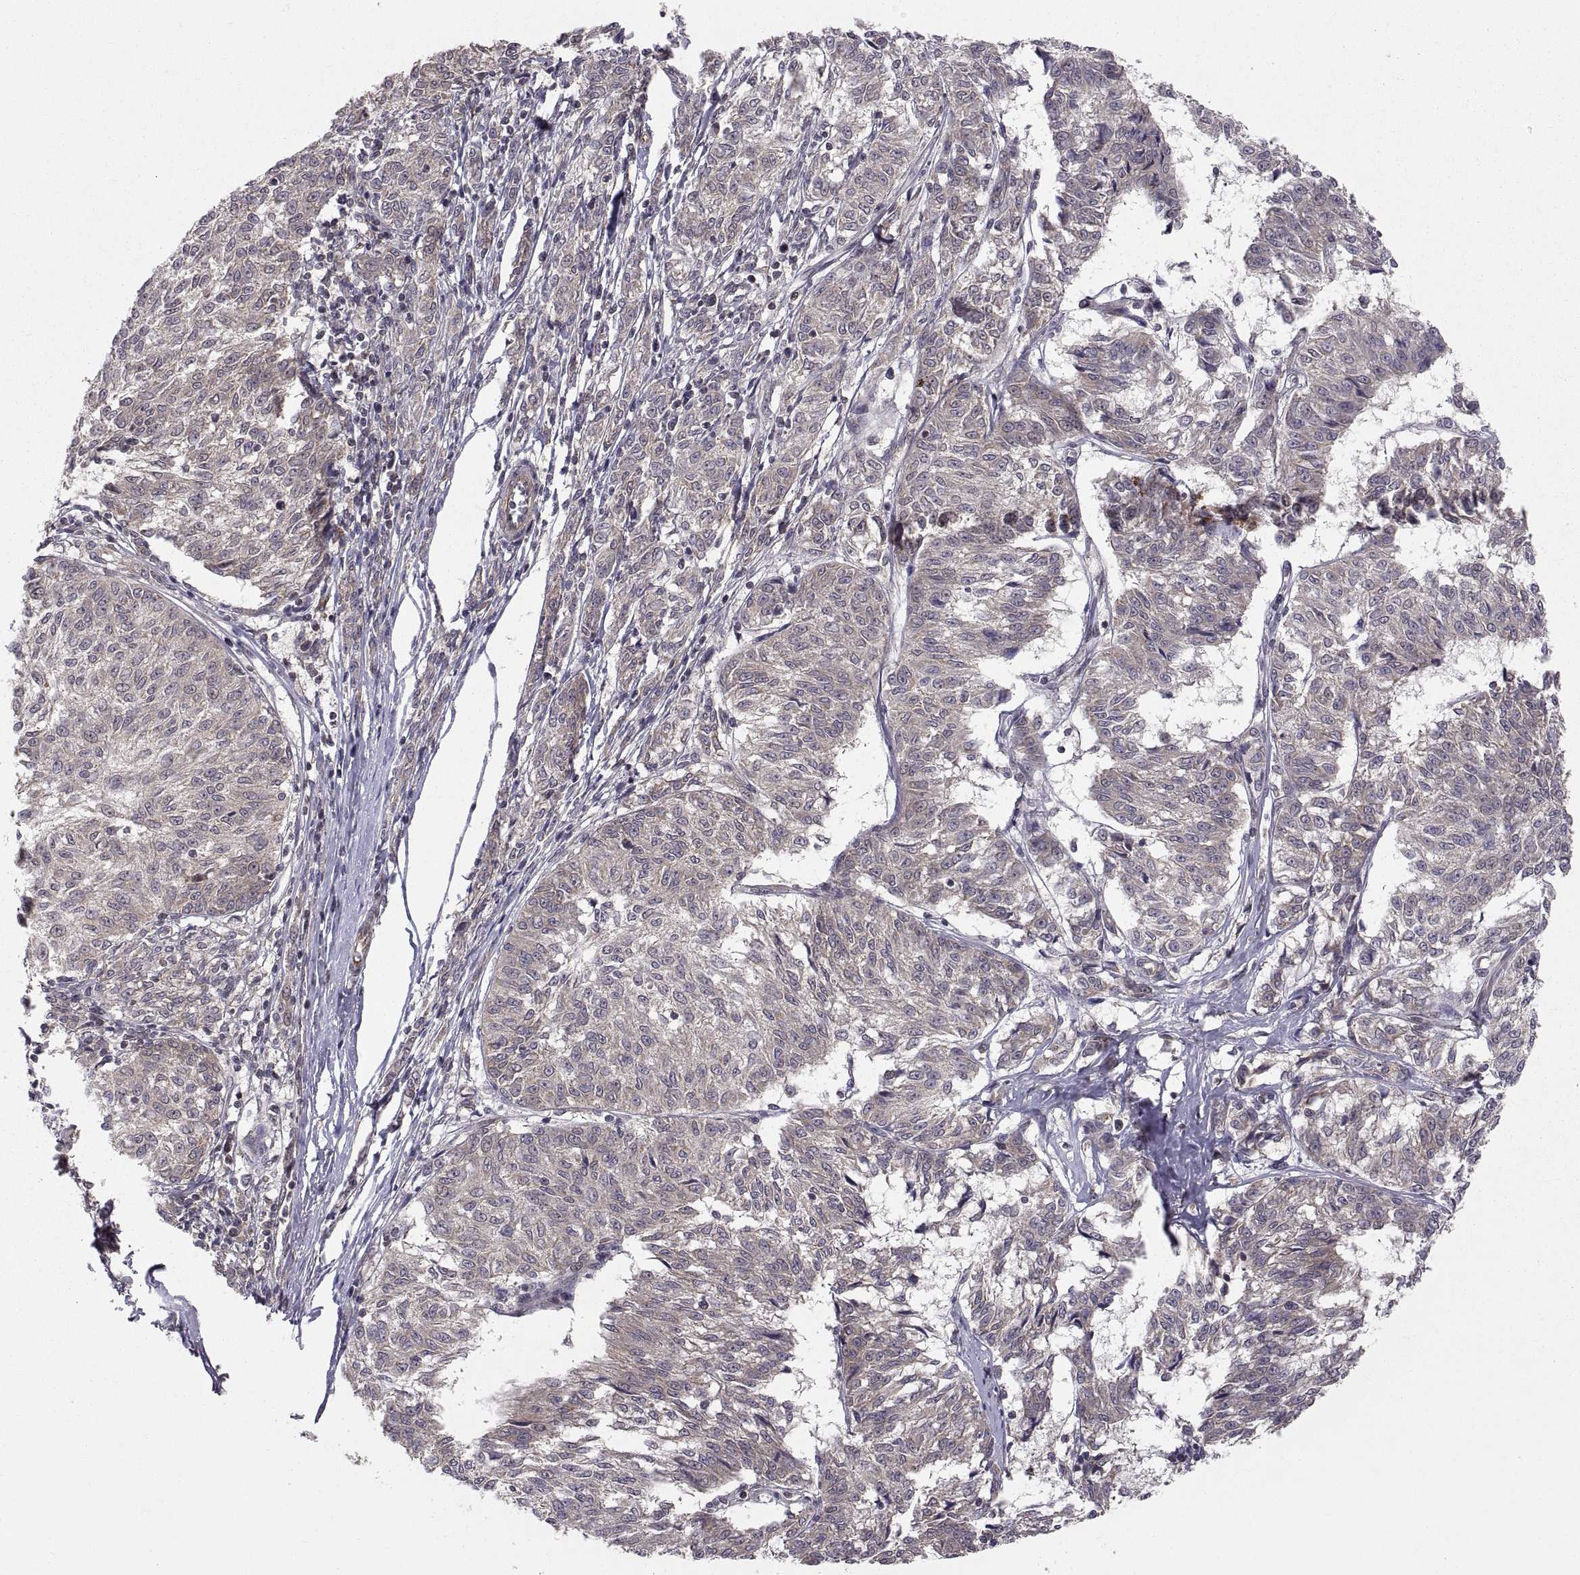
{"staining": {"intensity": "weak", "quantity": "<25%", "location": "cytoplasmic/membranous"}, "tissue": "melanoma", "cell_type": "Tumor cells", "image_type": "cancer", "snomed": [{"axis": "morphology", "description": "Malignant melanoma, NOS"}, {"axis": "topography", "description": "Skin"}], "caption": "This is an IHC photomicrograph of malignant melanoma. There is no positivity in tumor cells.", "gene": "ABL2", "patient": {"sex": "female", "age": 72}}